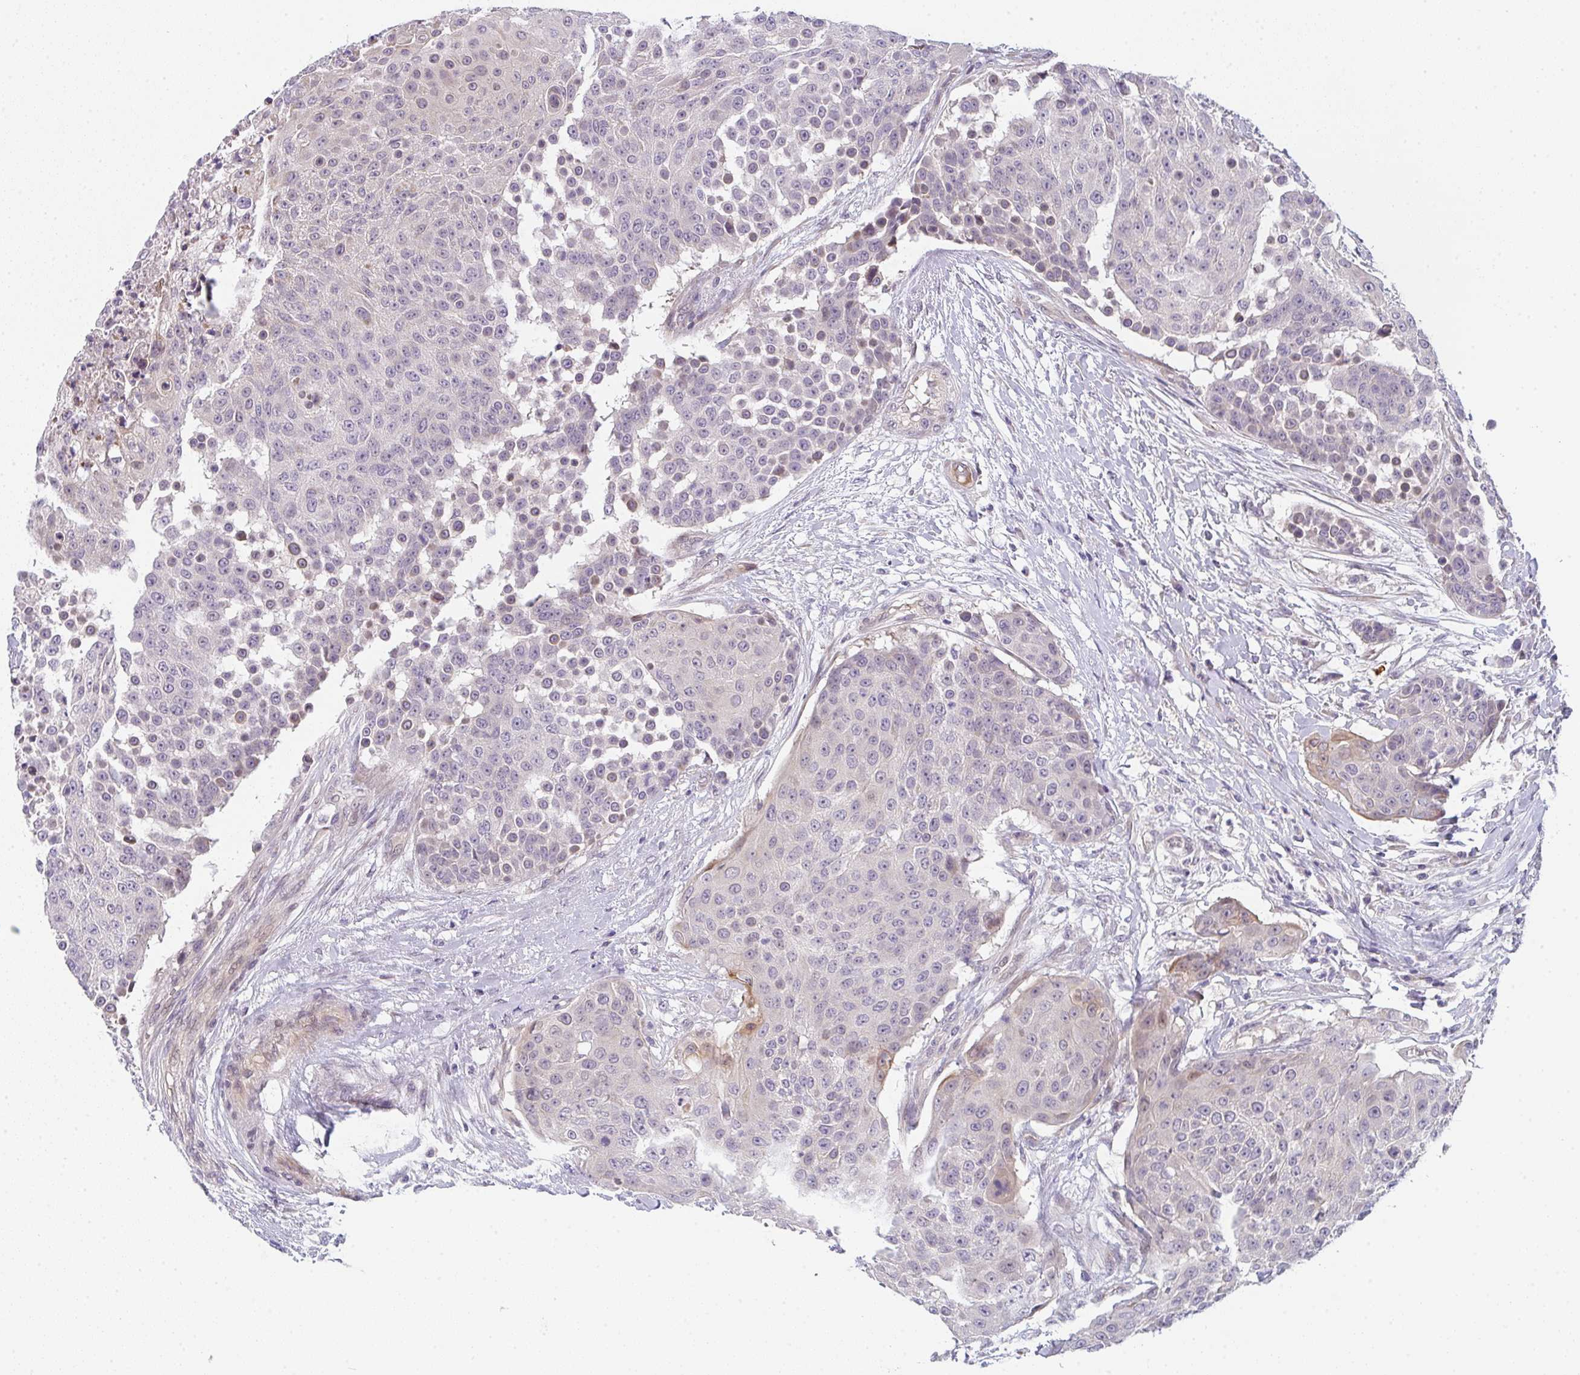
{"staining": {"intensity": "moderate", "quantity": "<25%", "location": "cytoplasmic/membranous,nuclear"}, "tissue": "urothelial cancer", "cell_type": "Tumor cells", "image_type": "cancer", "snomed": [{"axis": "morphology", "description": "Urothelial carcinoma, High grade"}, {"axis": "topography", "description": "Urinary bladder"}], "caption": "Brown immunohistochemical staining in urothelial cancer displays moderate cytoplasmic/membranous and nuclear expression in about <25% of tumor cells. Using DAB (brown) and hematoxylin (blue) stains, captured at high magnification using brightfield microscopy.", "gene": "TNFRSF10A", "patient": {"sex": "female", "age": 63}}